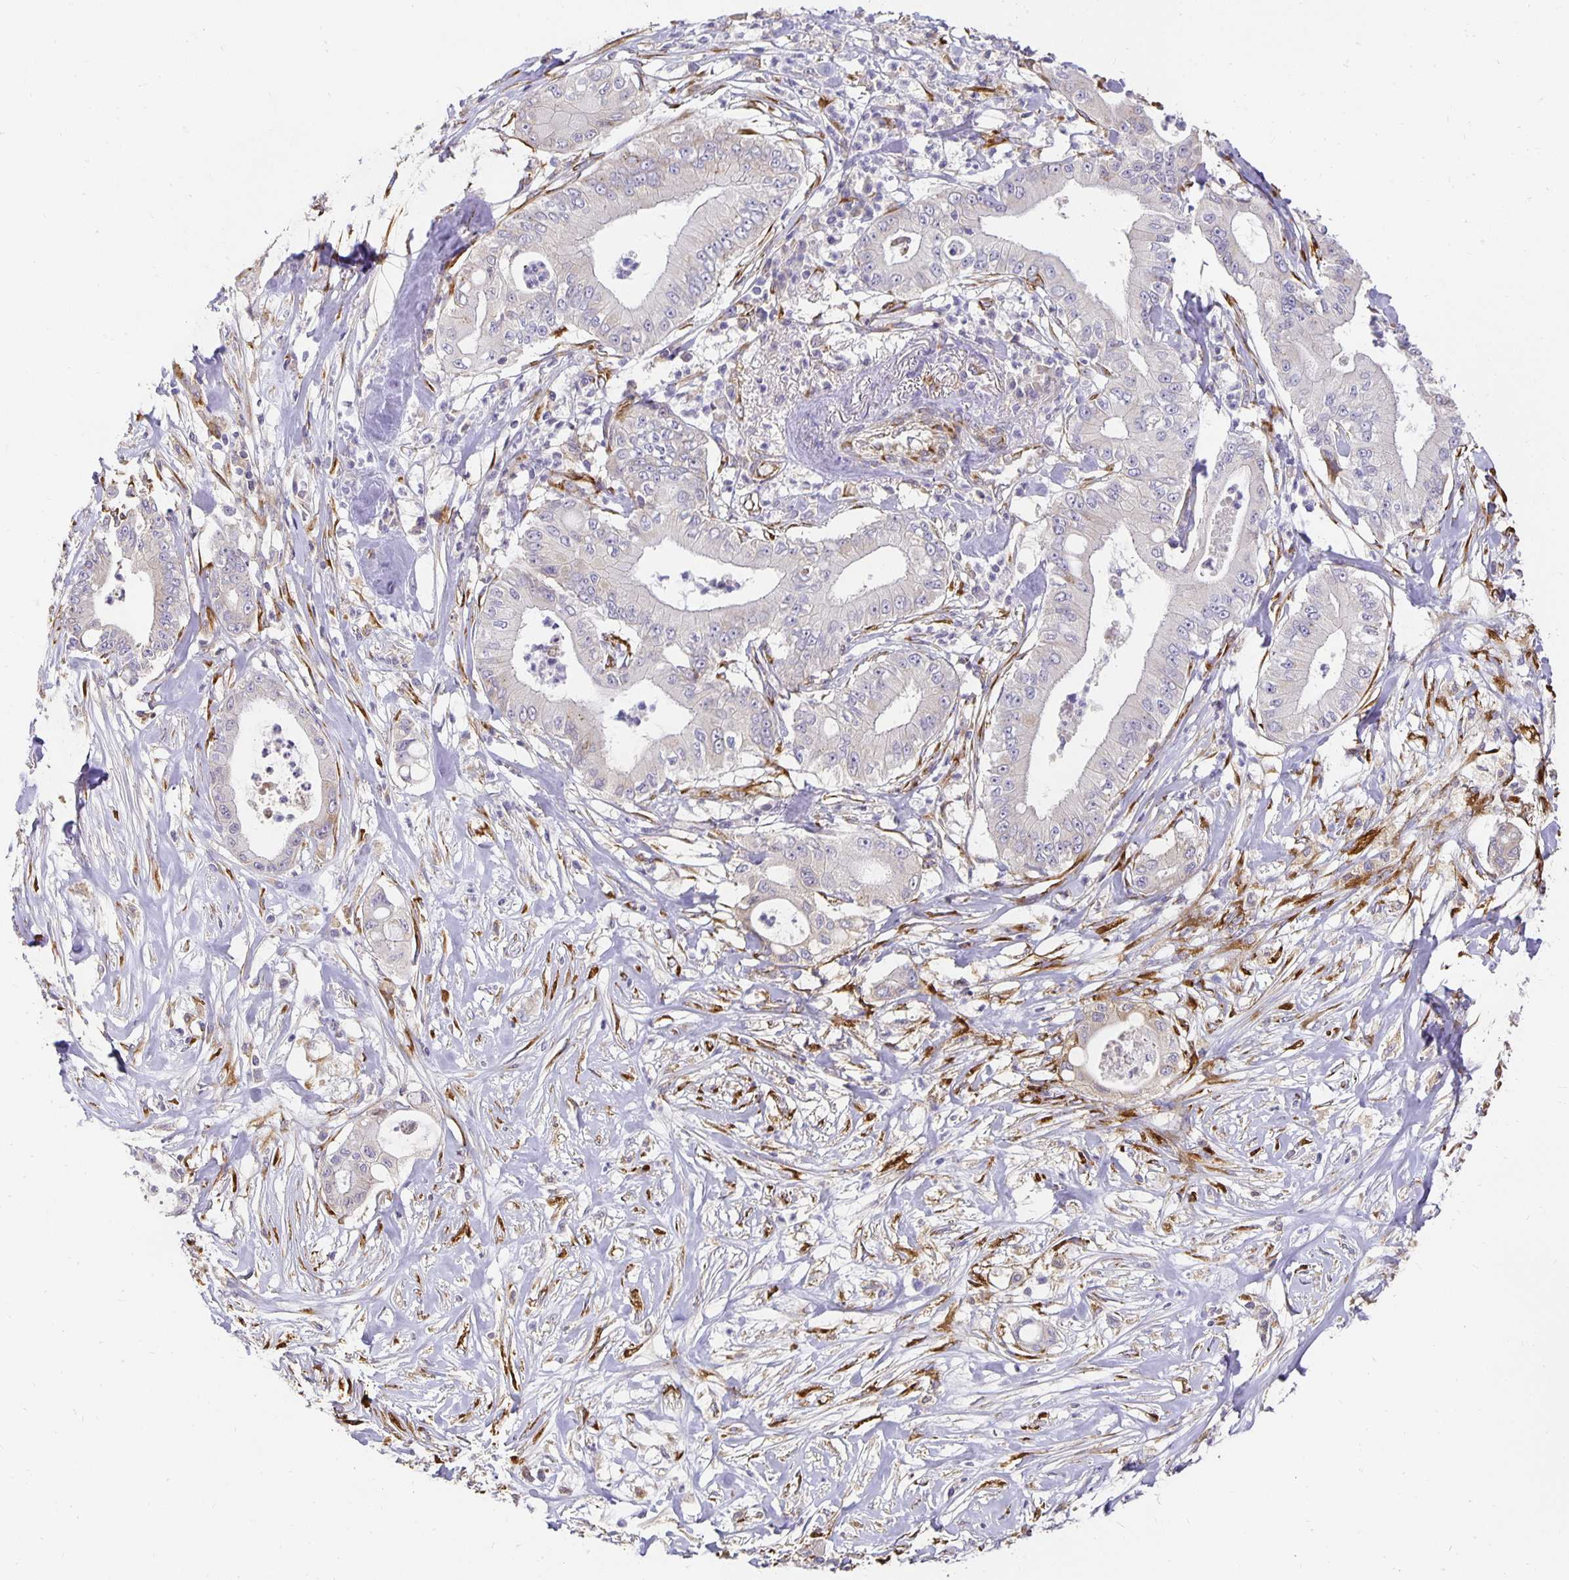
{"staining": {"intensity": "negative", "quantity": "none", "location": "none"}, "tissue": "pancreatic cancer", "cell_type": "Tumor cells", "image_type": "cancer", "snomed": [{"axis": "morphology", "description": "Adenocarcinoma, NOS"}, {"axis": "topography", "description": "Pancreas"}], "caption": "An immunohistochemistry (IHC) micrograph of pancreatic adenocarcinoma is shown. There is no staining in tumor cells of pancreatic adenocarcinoma. (Brightfield microscopy of DAB immunohistochemistry at high magnification).", "gene": "PLOD1", "patient": {"sex": "male", "age": 71}}